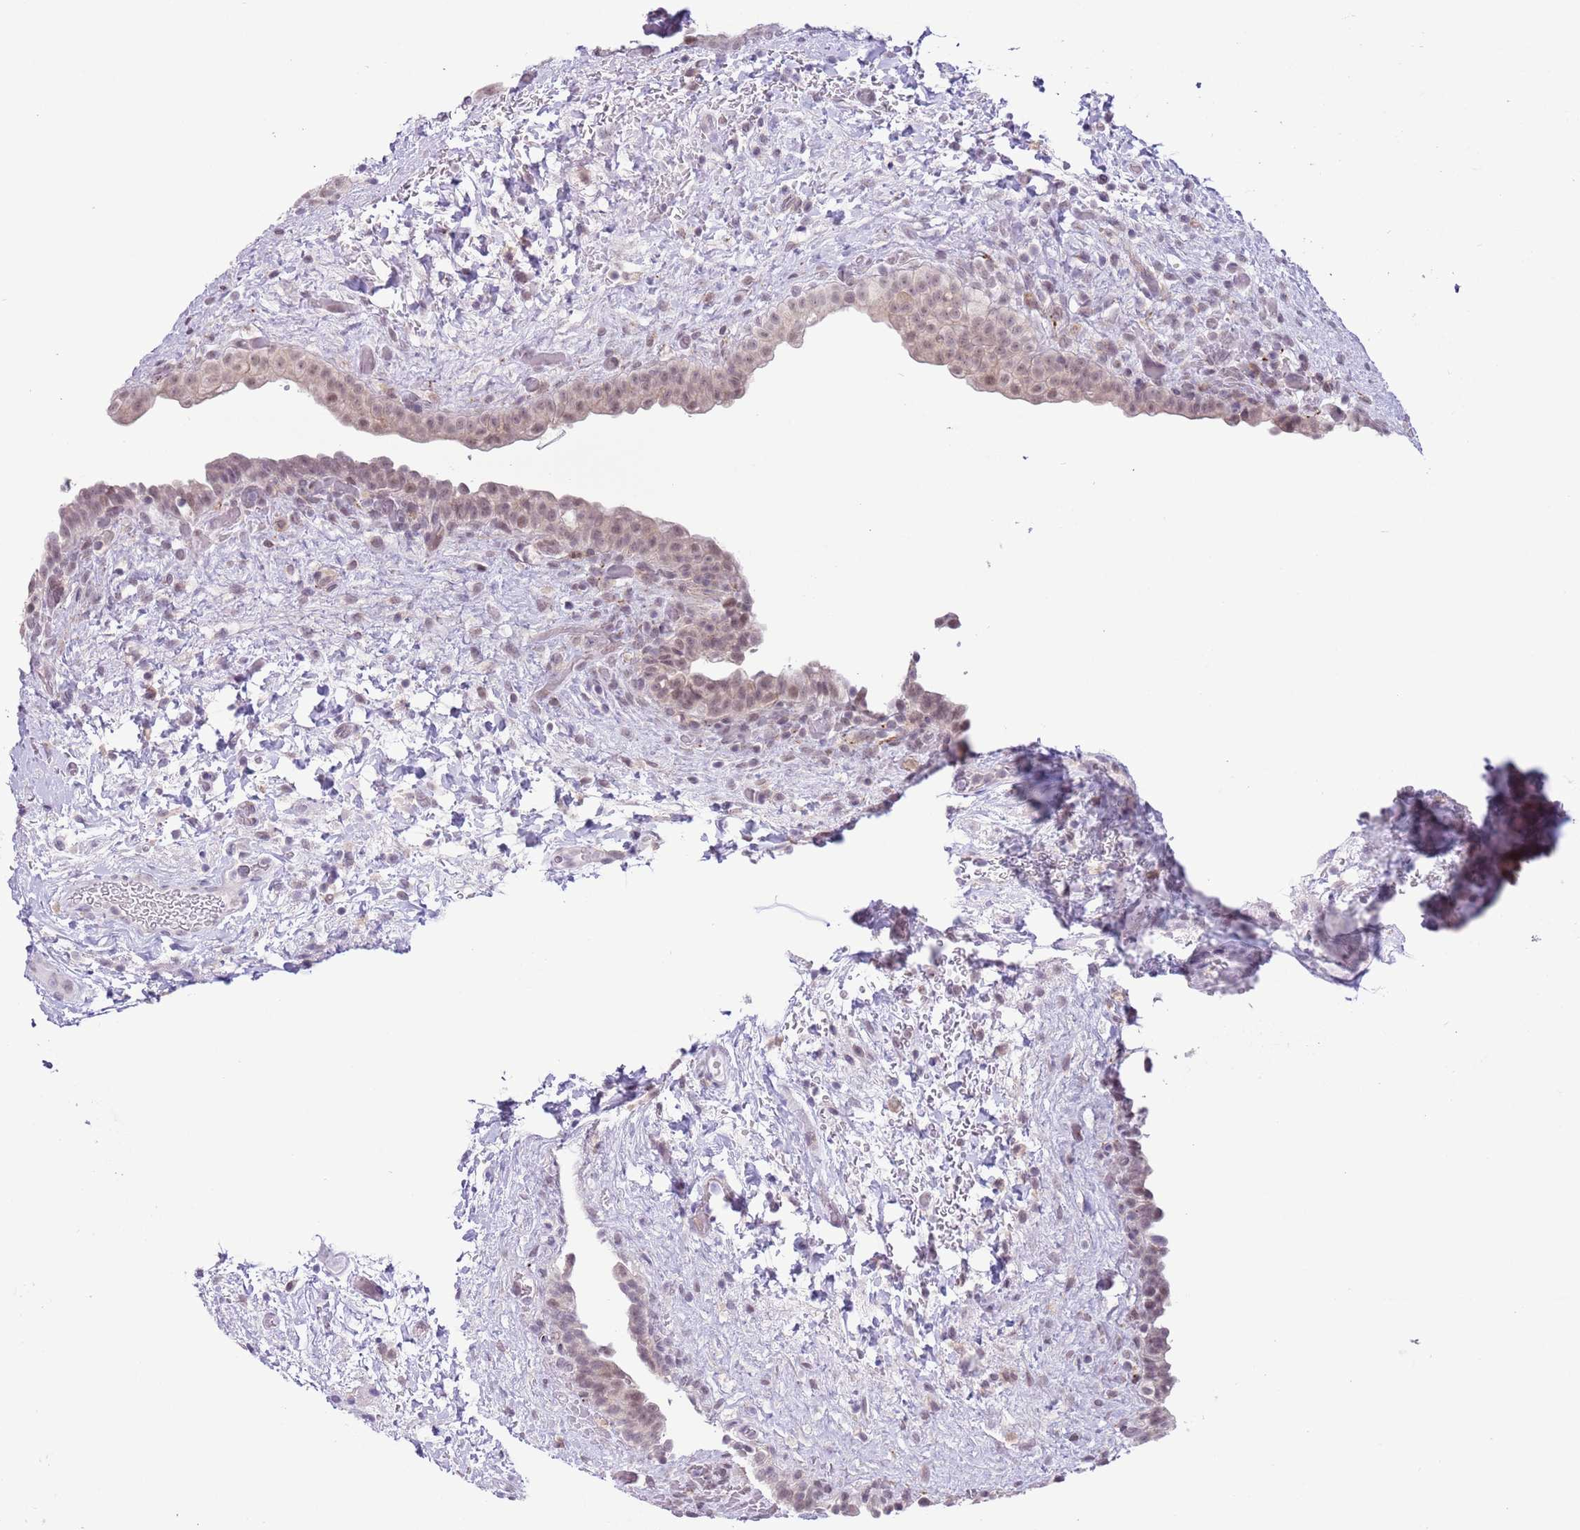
{"staining": {"intensity": "weak", "quantity": ">75%", "location": "nuclear"}, "tissue": "urinary bladder", "cell_type": "Urothelial cells", "image_type": "normal", "snomed": [{"axis": "morphology", "description": "Normal tissue, NOS"}, {"axis": "topography", "description": "Urinary bladder"}], "caption": "The image reveals a brown stain indicating the presence of a protein in the nuclear of urothelial cells in urinary bladder. Using DAB (3,3'-diaminobenzidine) (brown) and hematoxylin (blue) stains, captured at high magnification using brightfield microscopy.", "gene": "ZNF576", "patient": {"sex": "male", "age": 69}}